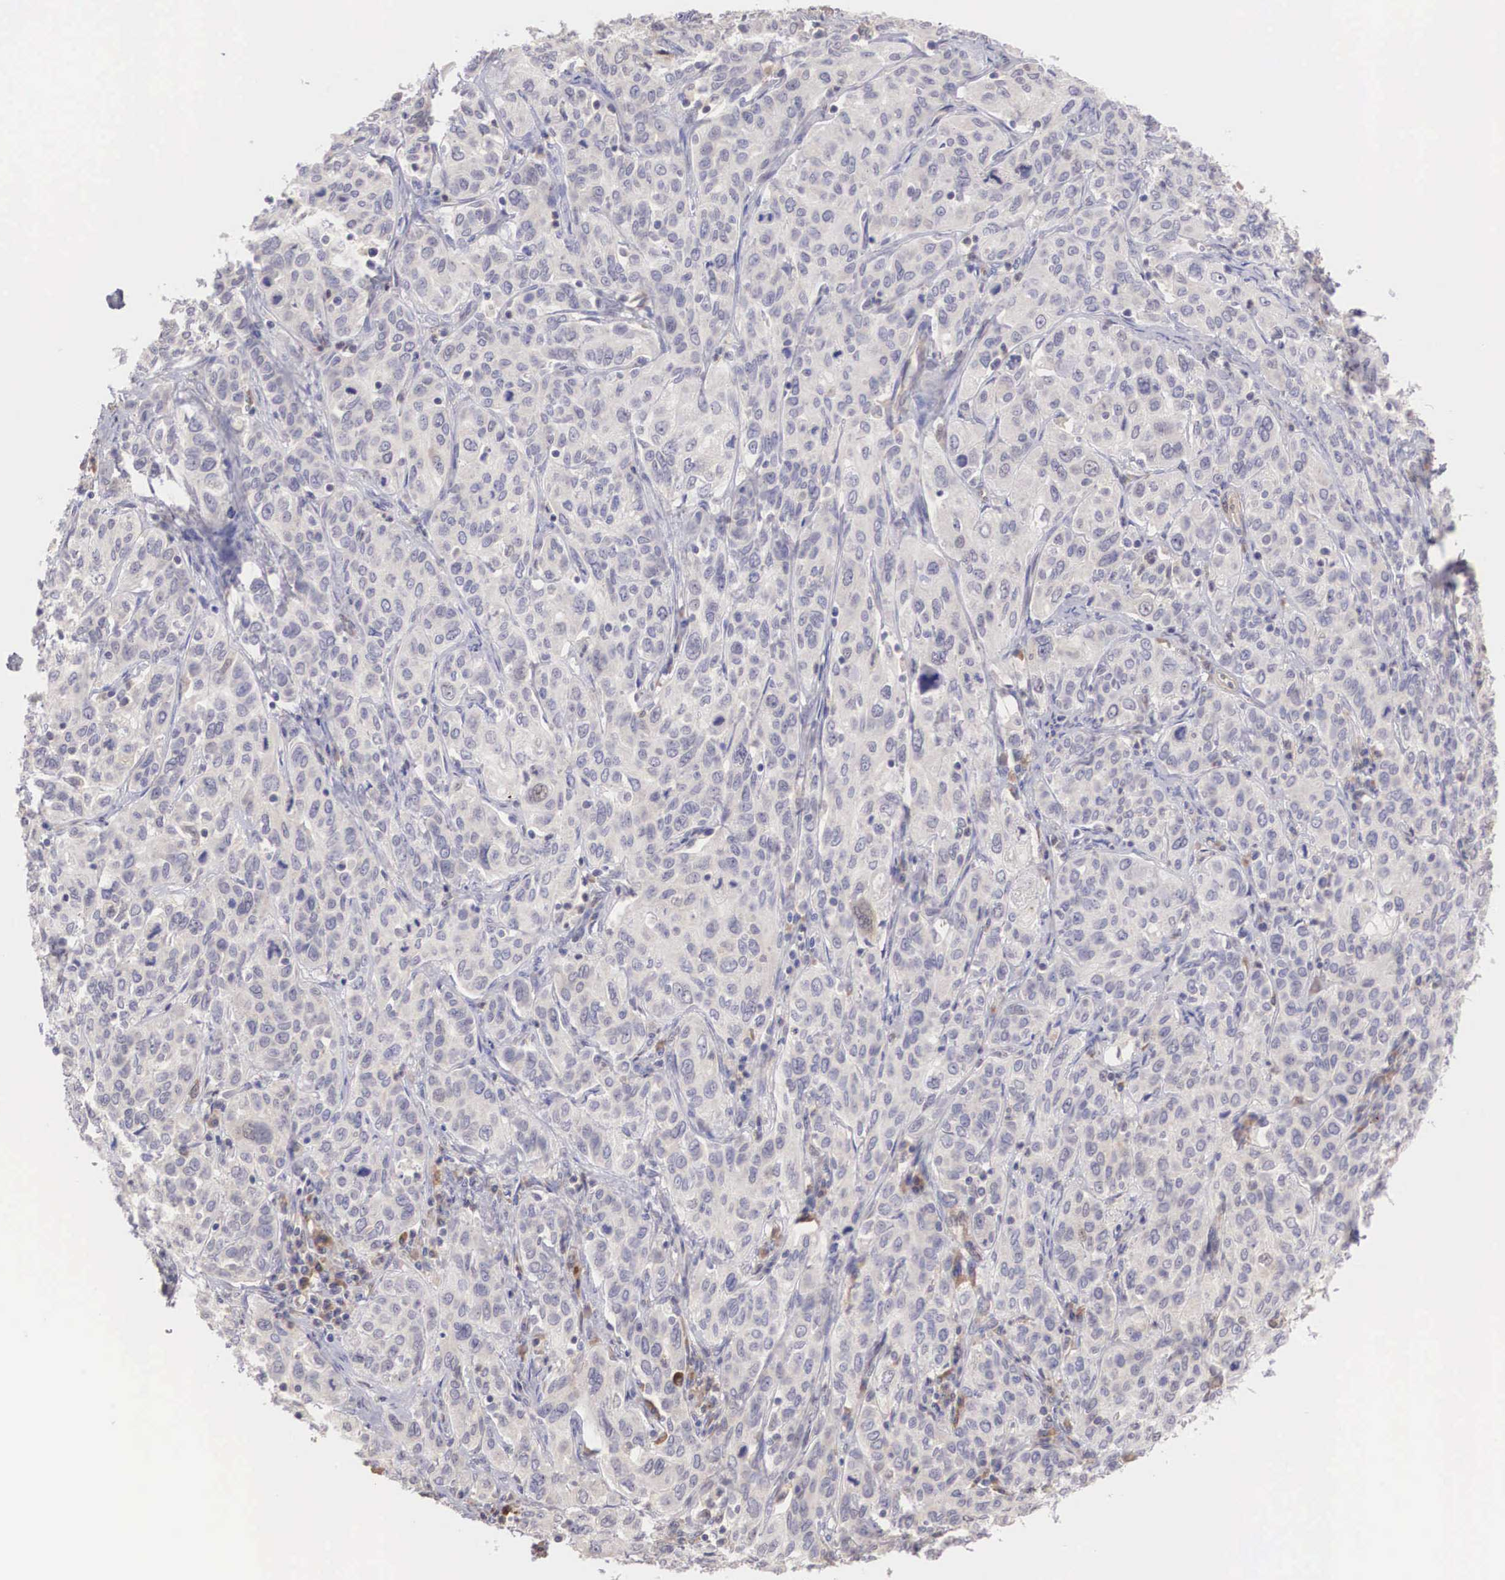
{"staining": {"intensity": "negative", "quantity": "none", "location": "none"}, "tissue": "cervical cancer", "cell_type": "Tumor cells", "image_type": "cancer", "snomed": [{"axis": "morphology", "description": "Squamous cell carcinoma, NOS"}, {"axis": "topography", "description": "Cervix"}], "caption": "Immunohistochemistry (IHC) of cervical squamous cell carcinoma exhibits no staining in tumor cells.", "gene": "DNAJB7", "patient": {"sex": "female", "age": 38}}